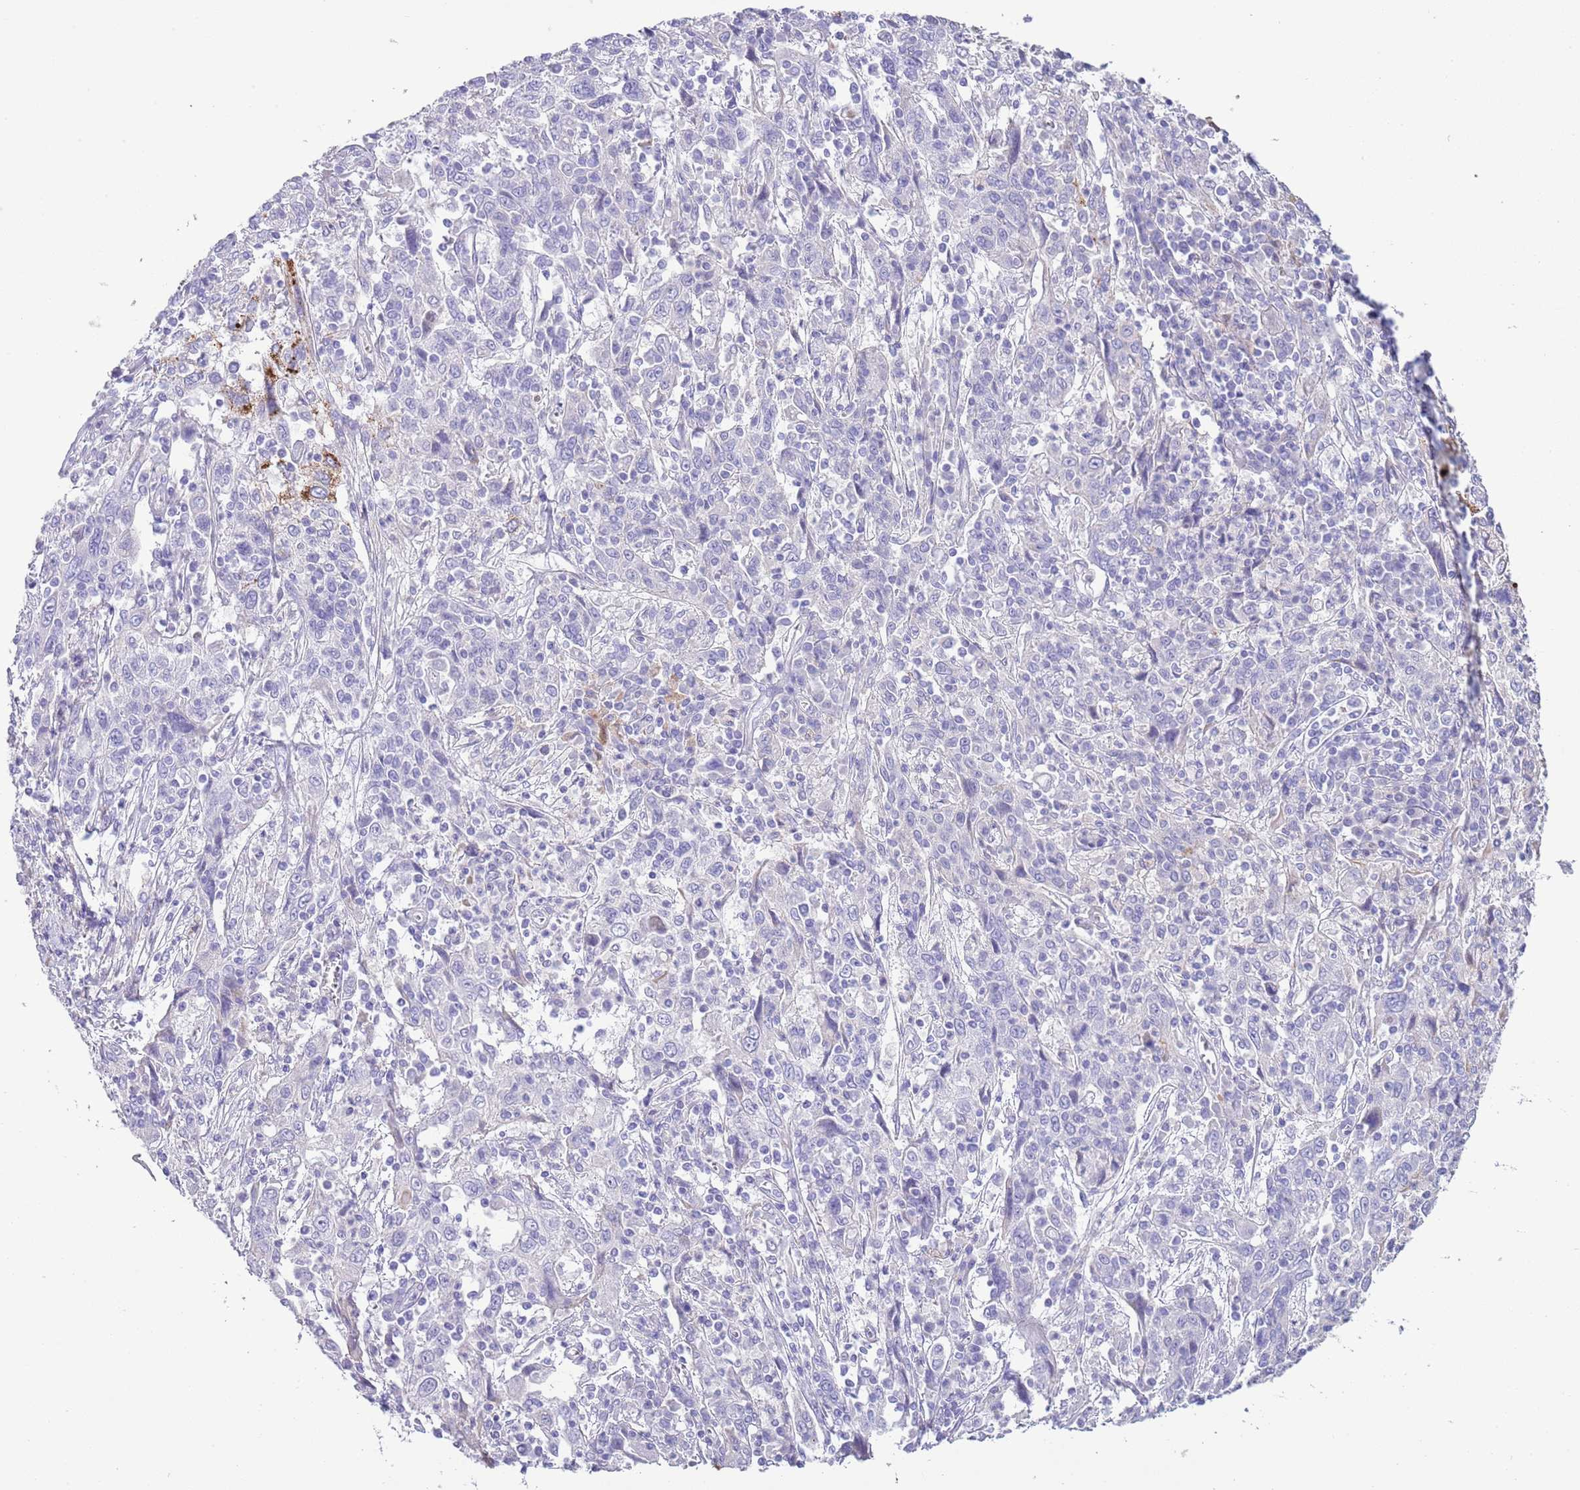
{"staining": {"intensity": "negative", "quantity": "none", "location": "none"}, "tissue": "cervical cancer", "cell_type": "Tumor cells", "image_type": "cancer", "snomed": [{"axis": "morphology", "description": "Squamous cell carcinoma, NOS"}, {"axis": "topography", "description": "Cervix"}], "caption": "A micrograph of human cervical squamous cell carcinoma is negative for staining in tumor cells.", "gene": "ABHD17C", "patient": {"sex": "female", "age": 46}}